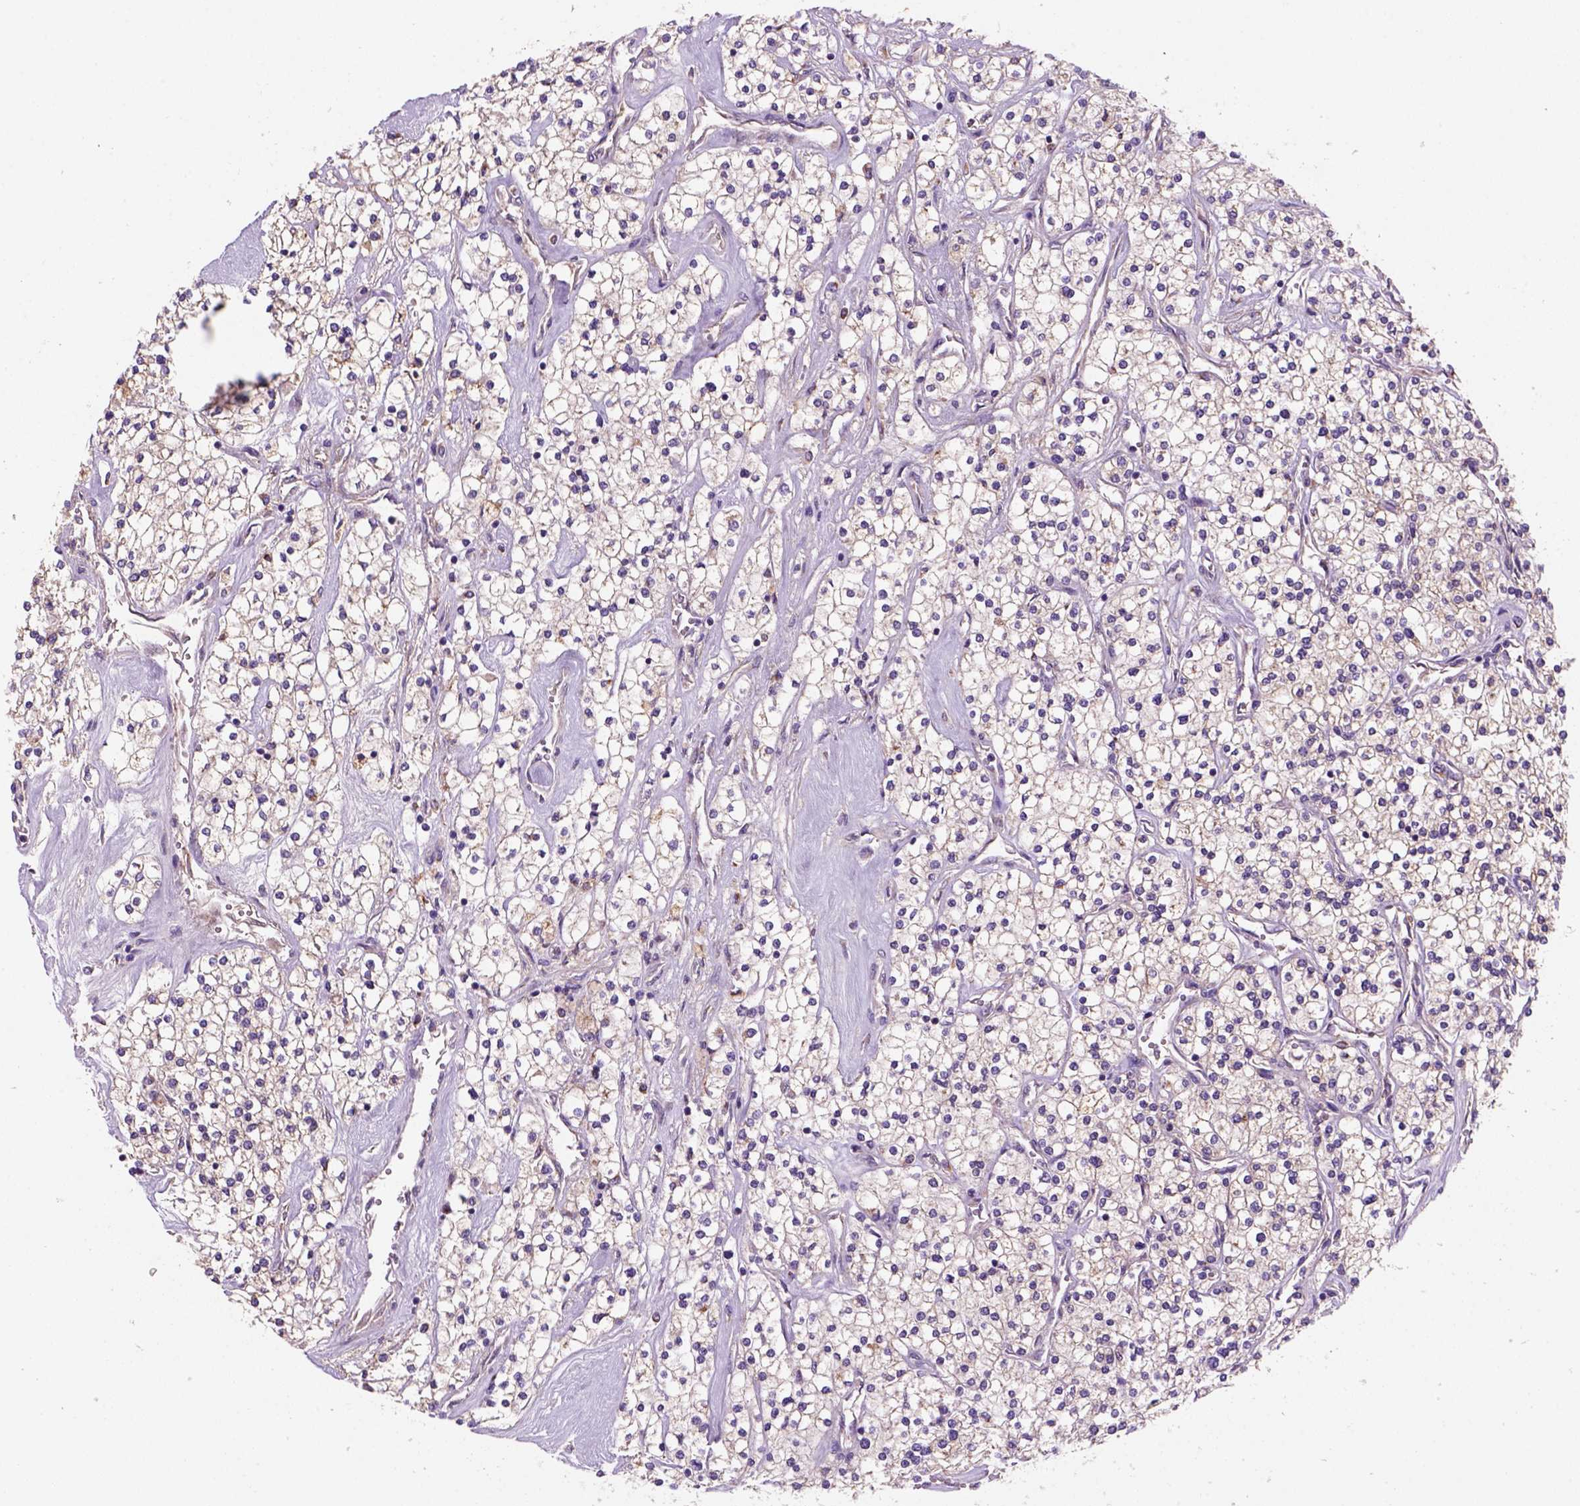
{"staining": {"intensity": "weak", "quantity": "25%-75%", "location": "cytoplasmic/membranous"}, "tissue": "renal cancer", "cell_type": "Tumor cells", "image_type": "cancer", "snomed": [{"axis": "morphology", "description": "Adenocarcinoma, NOS"}, {"axis": "topography", "description": "Kidney"}], "caption": "An image of renal adenocarcinoma stained for a protein reveals weak cytoplasmic/membranous brown staining in tumor cells.", "gene": "WARS2", "patient": {"sex": "male", "age": 80}}